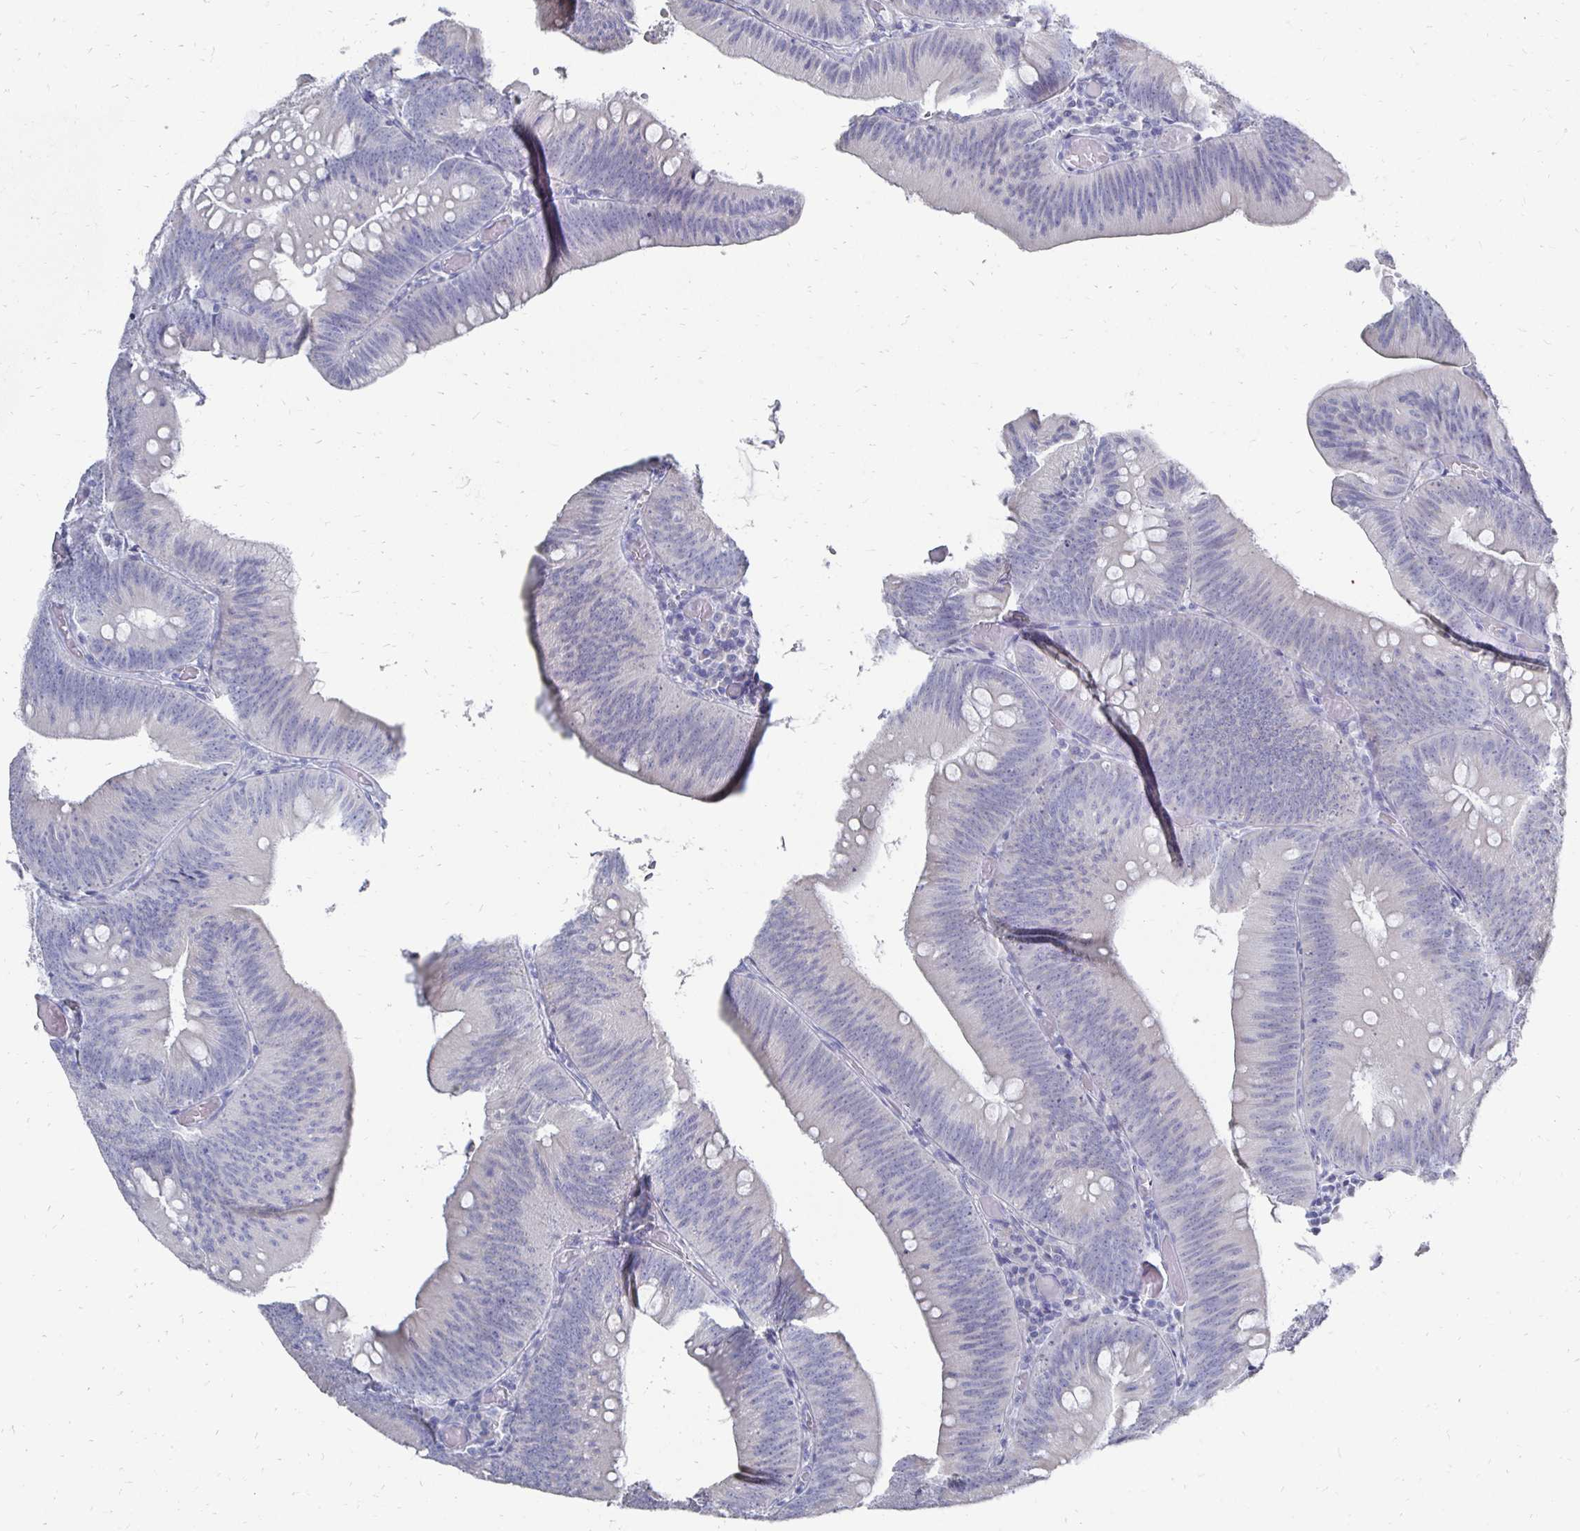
{"staining": {"intensity": "negative", "quantity": "none", "location": "none"}, "tissue": "colorectal cancer", "cell_type": "Tumor cells", "image_type": "cancer", "snomed": [{"axis": "morphology", "description": "Adenocarcinoma, NOS"}, {"axis": "topography", "description": "Colon"}], "caption": "Colorectal cancer (adenocarcinoma) stained for a protein using immunohistochemistry (IHC) demonstrates no expression tumor cells.", "gene": "SYCP3", "patient": {"sex": "male", "age": 84}}